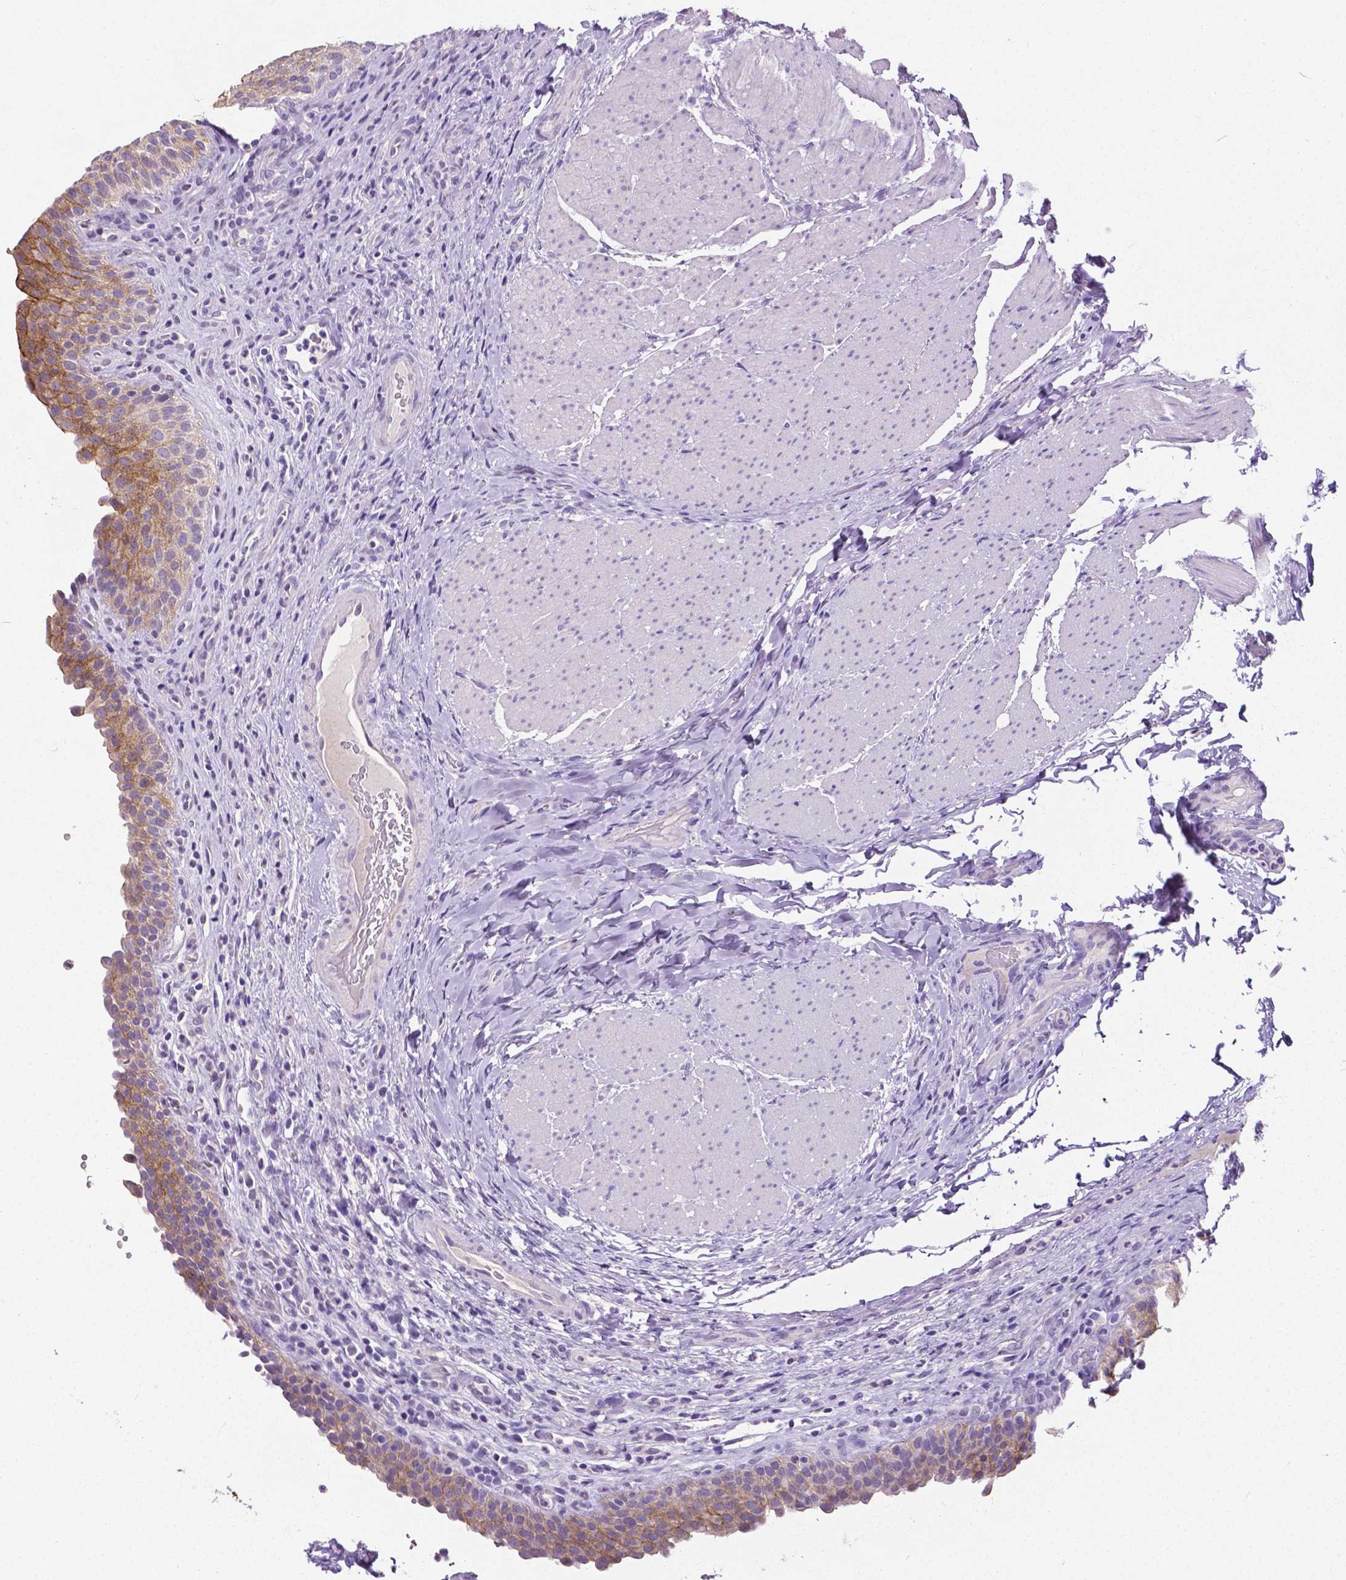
{"staining": {"intensity": "moderate", "quantity": ">75%", "location": "cytoplasmic/membranous"}, "tissue": "urinary bladder", "cell_type": "Urothelial cells", "image_type": "normal", "snomed": [{"axis": "morphology", "description": "Normal tissue, NOS"}, {"axis": "topography", "description": "Urinary bladder"}, {"axis": "topography", "description": "Peripheral nerve tissue"}], "caption": "Moderate cytoplasmic/membranous expression is identified in about >75% of urothelial cells in benign urinary bladder. (Brightfield microscopy of DAB IHC at high magnification).", "gene": "OCLN", "patient": {"sex": "male", "age": 66}}